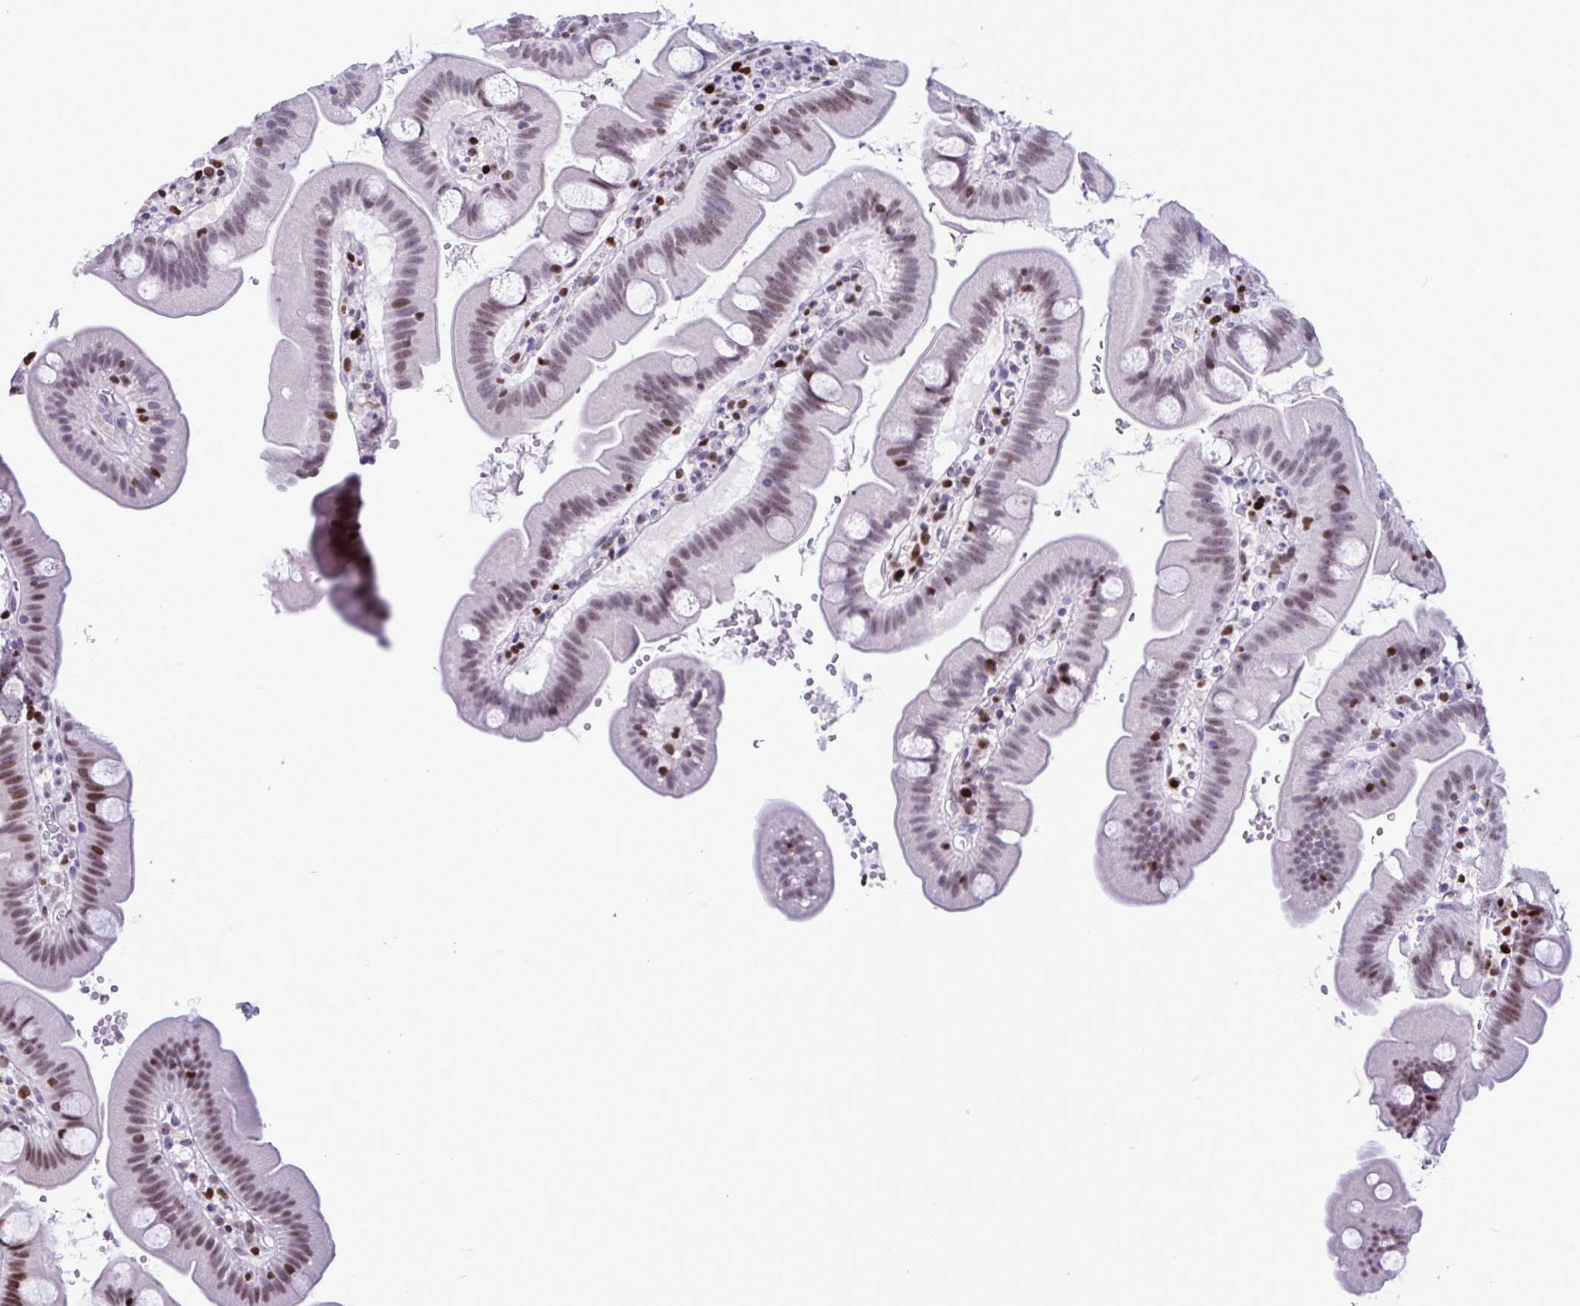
{"staining": {"intensity": "moderate", "quantity": "25%-75%", "location": "nuclear"}, "tissue": "small intestine", "cell_type": "Glandular cells", "image_type": "normal", "snomed": [{"axis": "morphology", "description": "Normal tissue, NOS"}, {"axis": "topography", "description": "Small intestine"}], "caption": "Immunohistochemistry staining of benign small intestine, which demonstrates medium levels of moderate nuclear expression in about 25%-75% of glandular cells indicating moderate nuclear protein expression. The staining was performed using DAB (brown) for protein detection and nuclei were counterstained in hematoxylin (blue).", "gene": "HMGB2", "patient": {"sex": "female", "age": 68}}